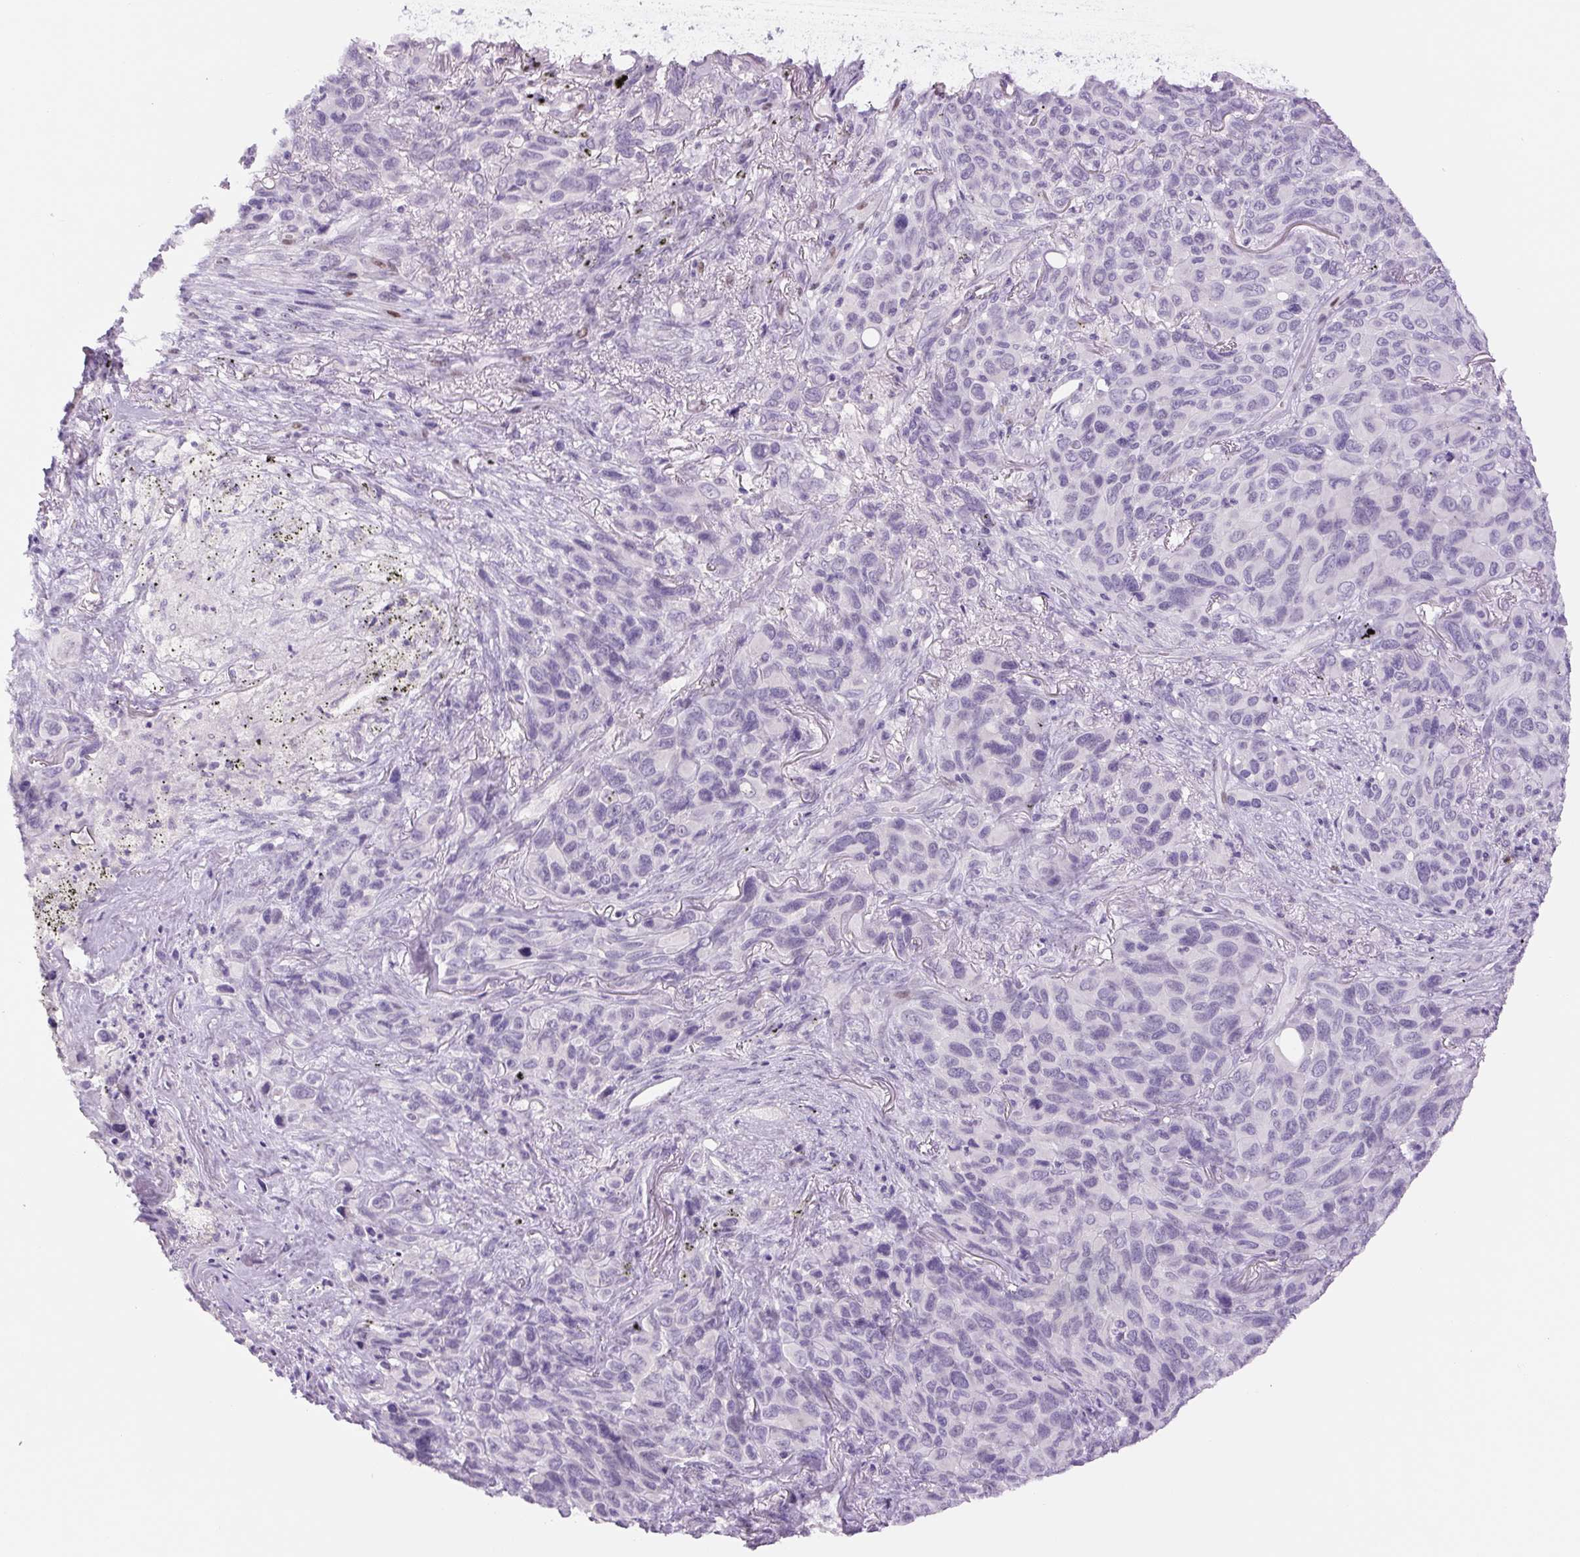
{"staining": {"intensity": "negative", "quantity": "none", "location": "none"}, "tissue": "melanoma", "cell_type": "Tumor cells", "image_type": "cancer", "snomed": [{"axis": "morphology", "description": "Malignant melanoma, Metastatic site"}, {"axis": "topography", "description": "Lung"}], "caption": "High power microscopy image of an IHC image of malignant melanoma (metastatic site), revealing no significant positivity in tumor cells.", "gene": "SIX1", "patient": {"sex": "male", "age": 48}}